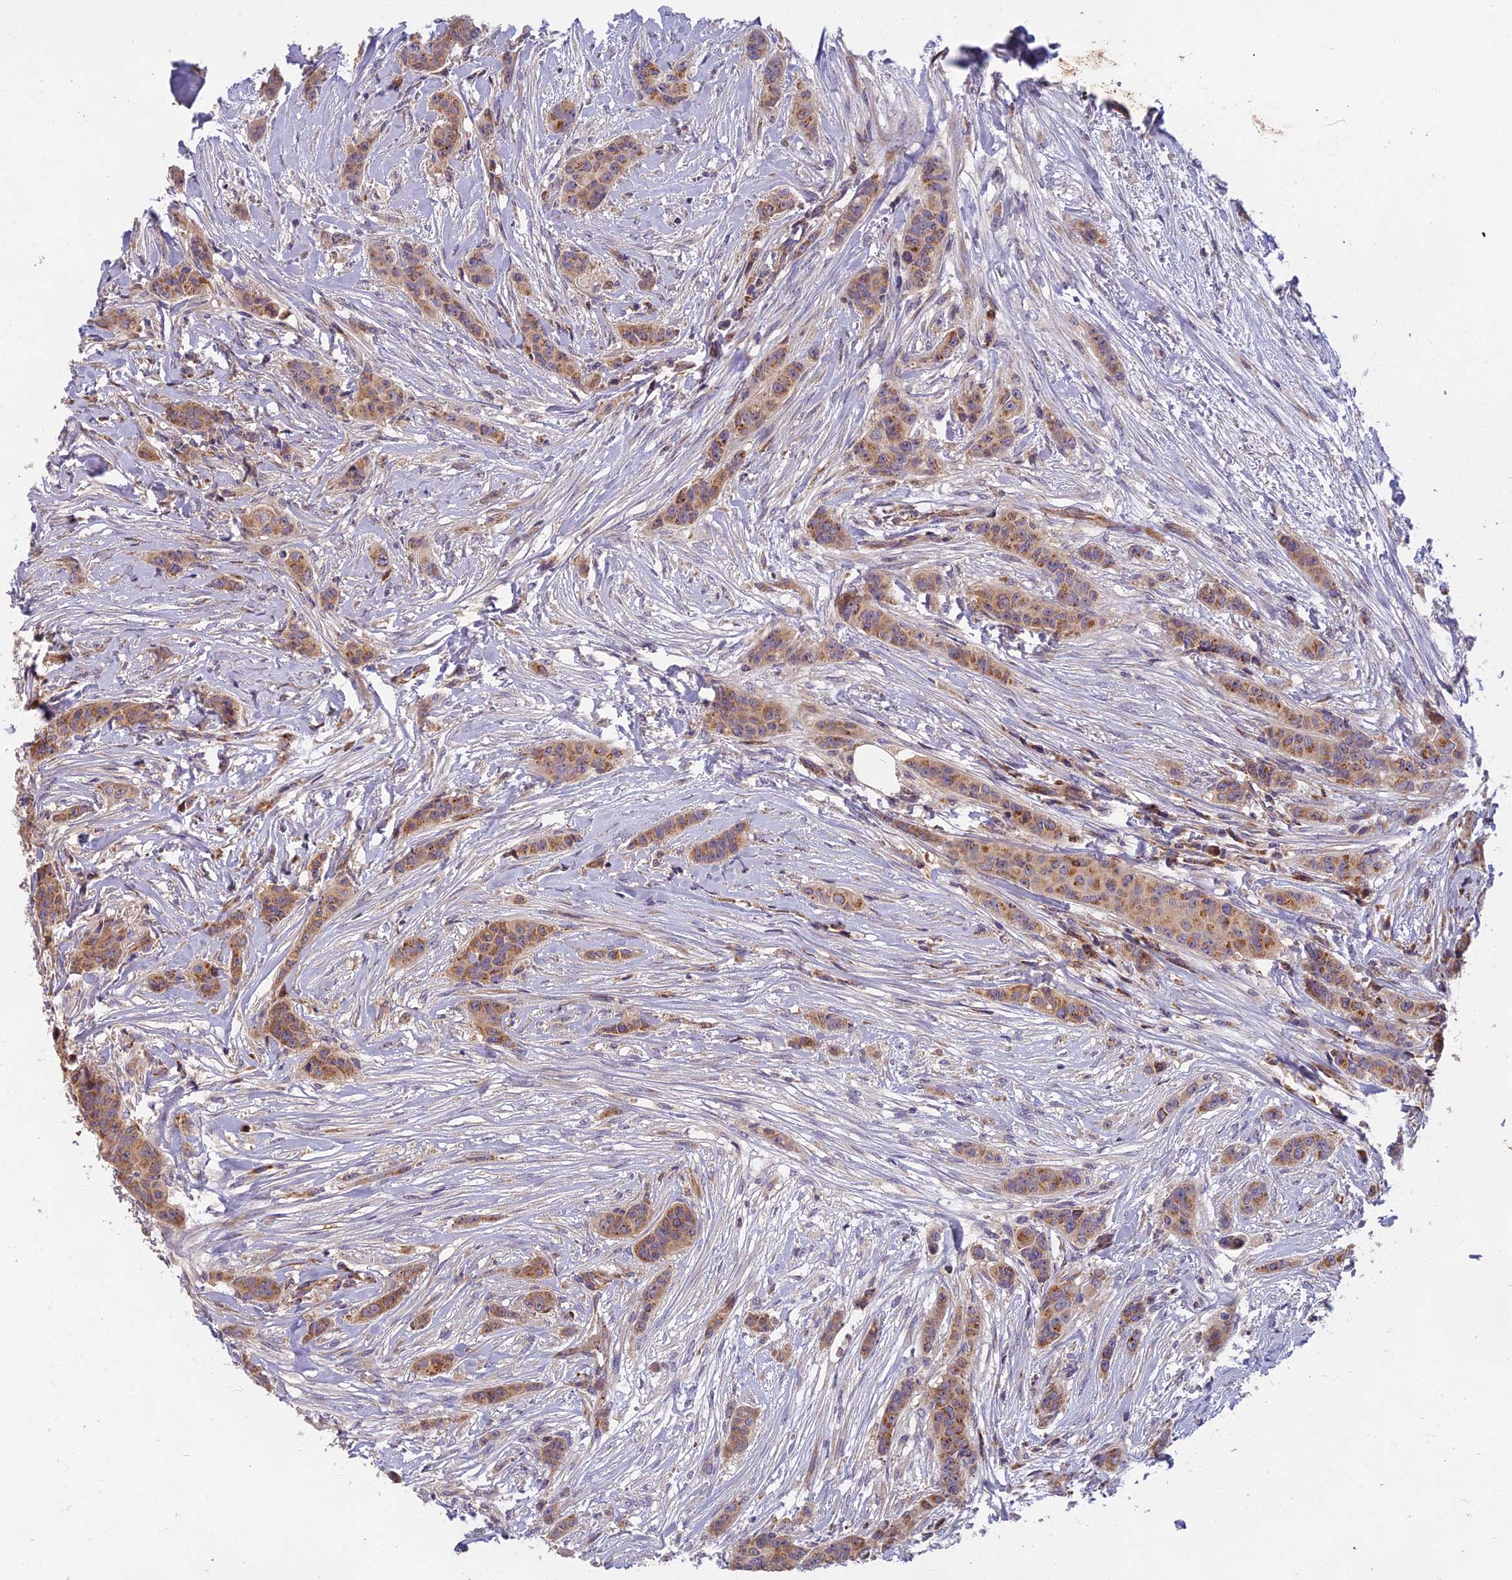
{"staining": {"intensity": "weak", "quantity": ">75%", "location": "cytoplasmic/membranous"}, "tissue": "breast cancer", "cell_type": "Tumor cells", "image_type": "cancer", "snomed": [{"axis": "morphology", "description": "Duct carcinoma"}, {"axis": "topography", "description": "Breast"}], "caption": "This is a photomicrograph of immunohistochemistry (IHC) staining of breast intraductal carcinoma, which shows weak staining in the cytoplasmic/membranous of tumor cells.", "gene": "EDAR", "patient": {"sex": "female", "age": 40}}